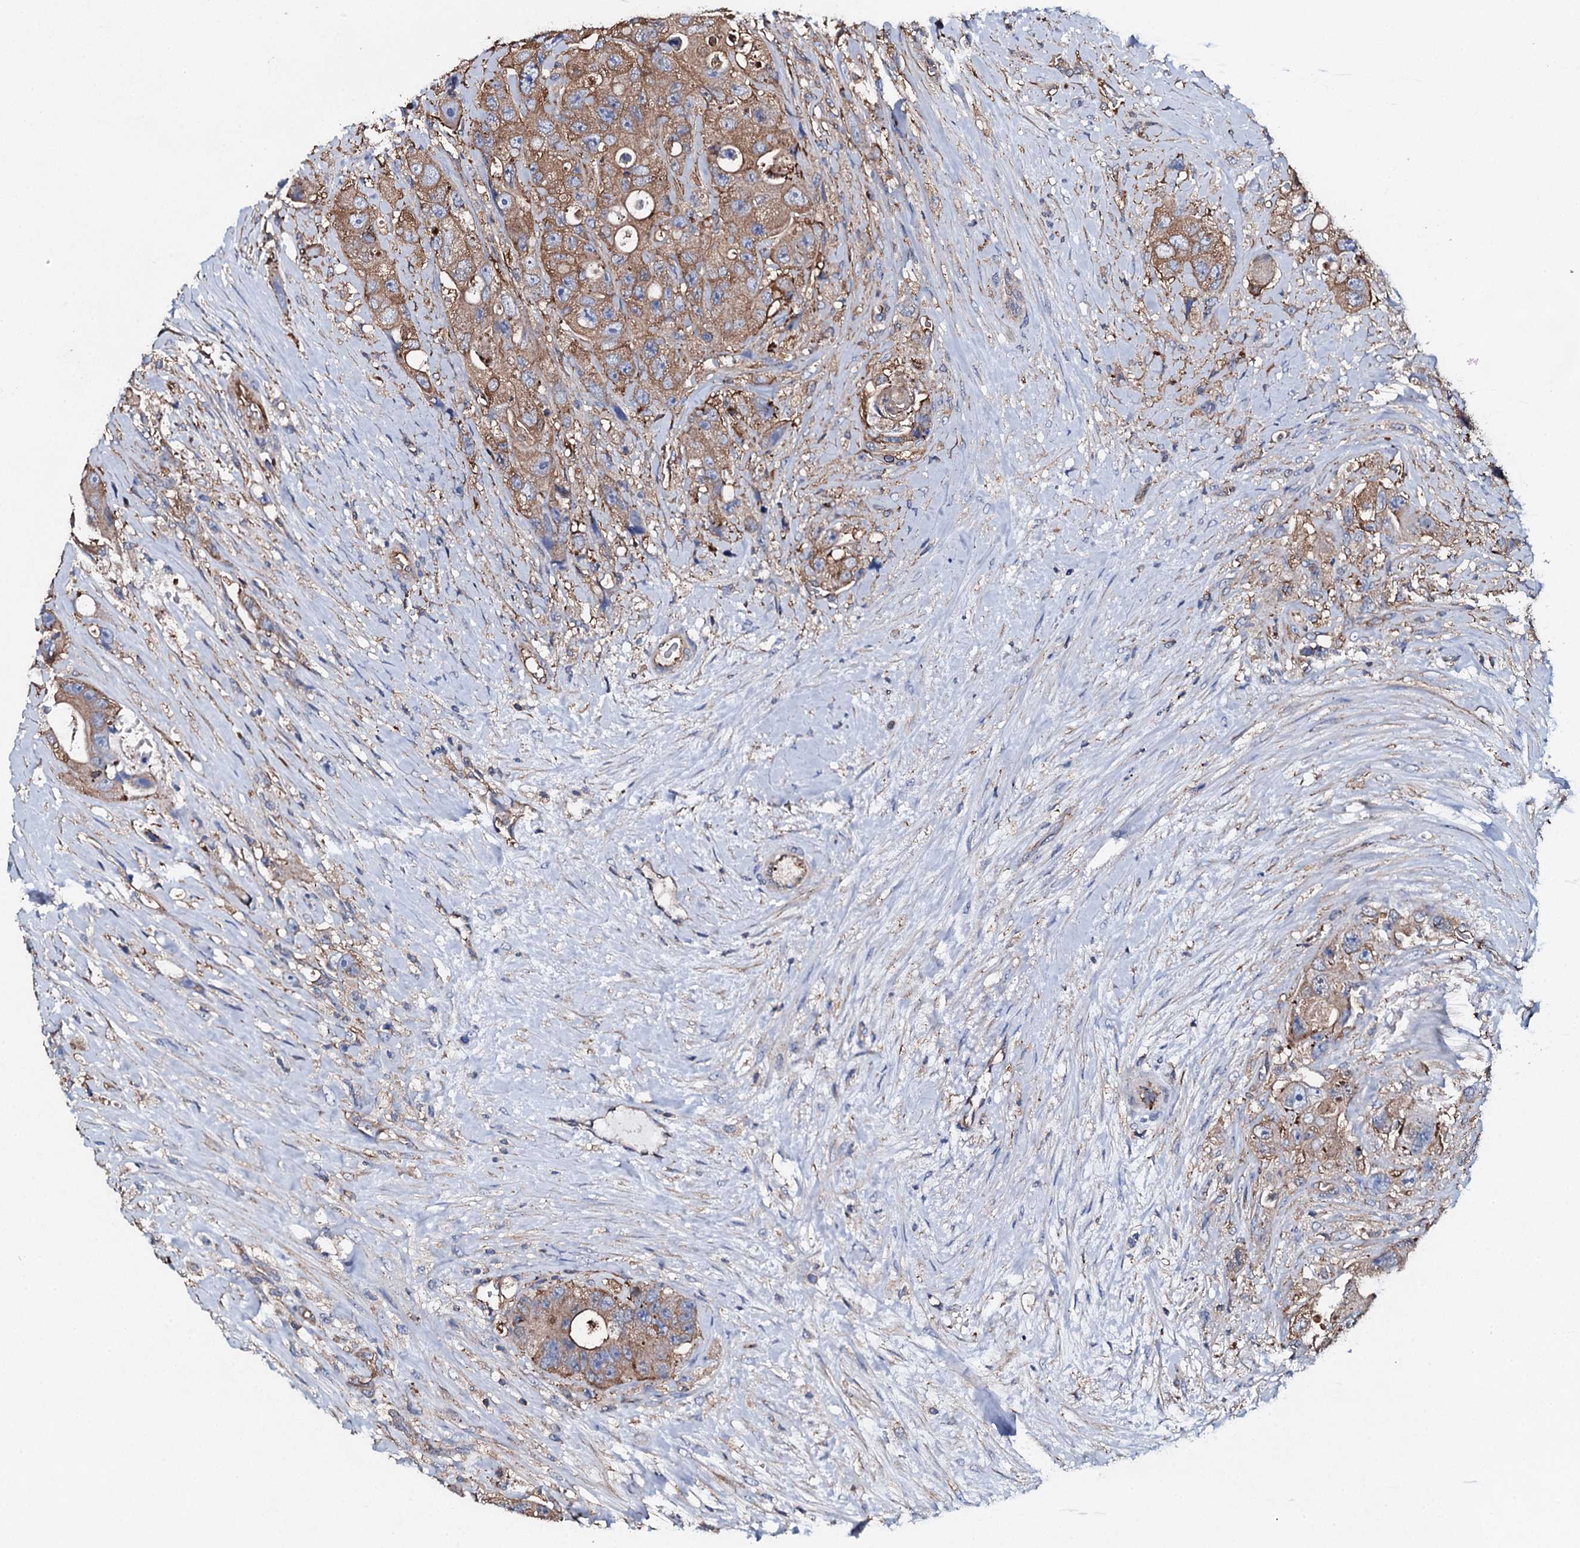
{"staining": {"intensity": "moderate", "quantity": "25%-75%", "location": "cytoplasmic/membranous"}, "tissue": "colorectal cancer", "cell_type": "Tumor cells", "image_type": "cancer", "snomed": [{"axis": "morphology", "description": "Adenocarcinoma, NOS"}, {"axis": "topography", "description": "Colon"}], "caption": "A histopathology image of colorectal adenocarcinoma stained for a protein demonstrates moderate cytoplasmic/membranous brown staining in tumor cells.", "gene": "MS4A4E", "patient": {"sex": "female", "age": 46}}